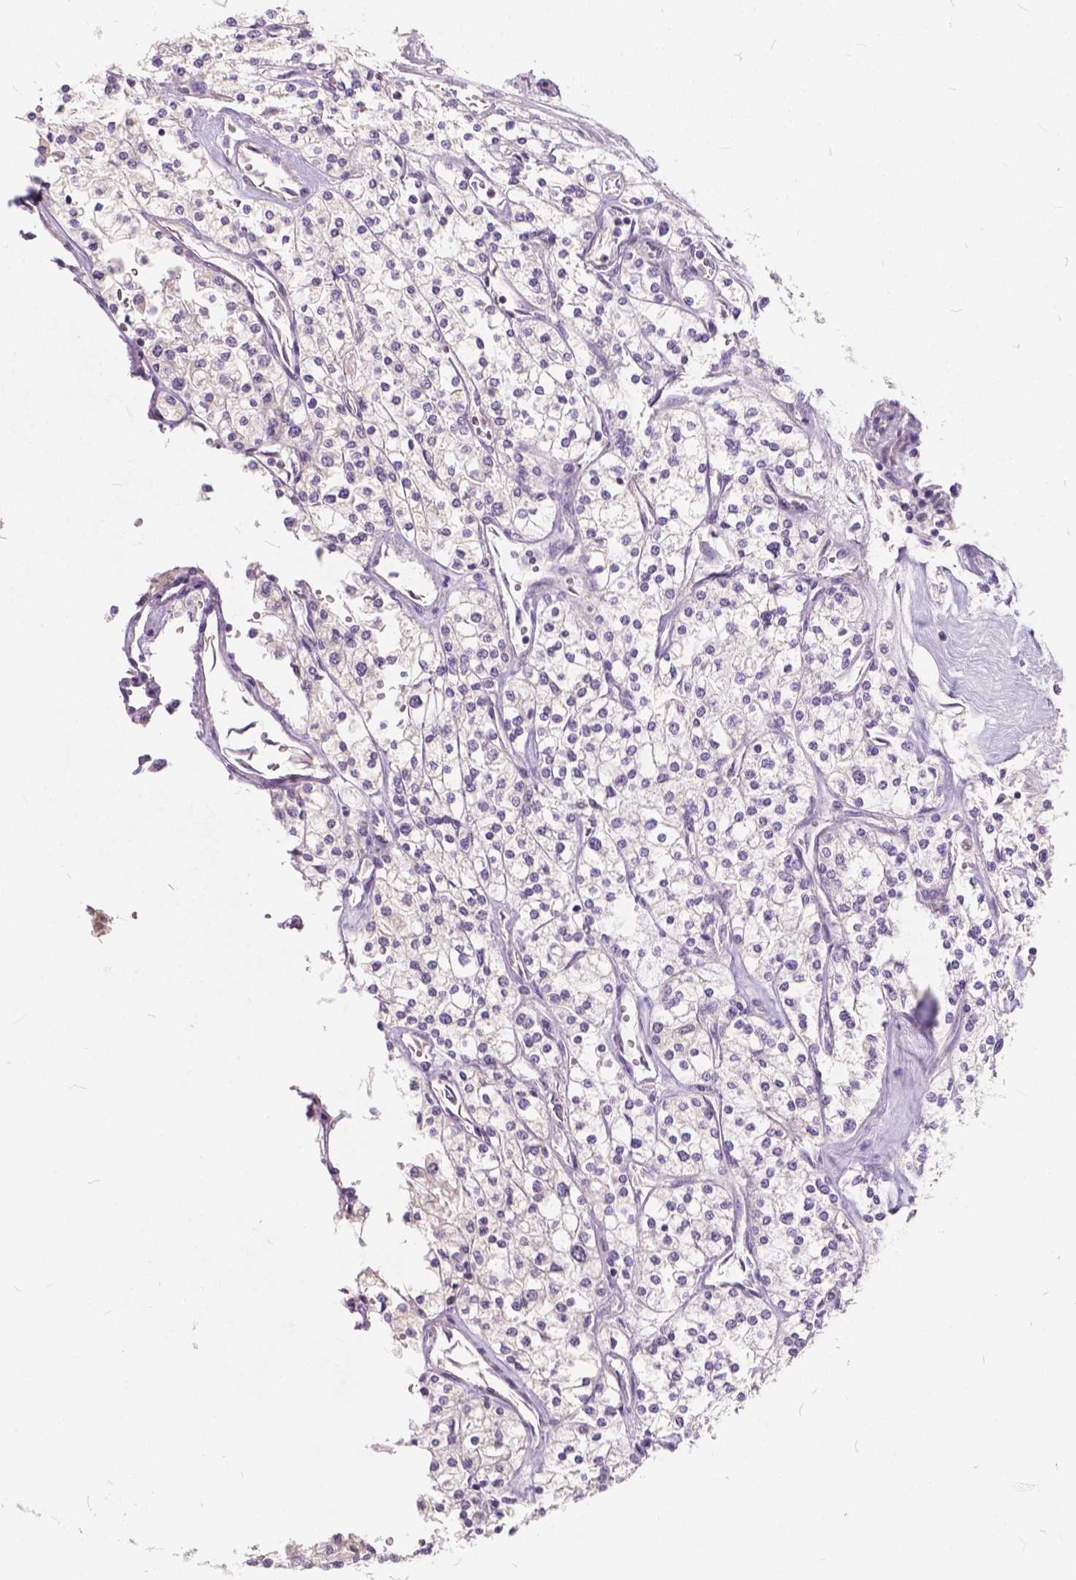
{"staining": {"intensity": "negative", "quantity": "none", "location": "none"}, "tissue": "renal cancer", "cell_type": "Tumor cells", "image_type": "cancer", "snomed": [{"axis": "morphology", "description": "Adenocarcinoma, NOS"}, {"axis": "topography", "description": "Kidney"}], "caption": "This histopathology image is of renal cancer stained with immunohistochemistry to label a protein in brown with the nuclei are counter-stained blue. There is no staining in tumor cells. (DAB (3,3'-diaminobenzidine) immunohistochemistry, high magnification).", "gene": "KIAA0513", "patient": {"sex": "male", "age": 80}}